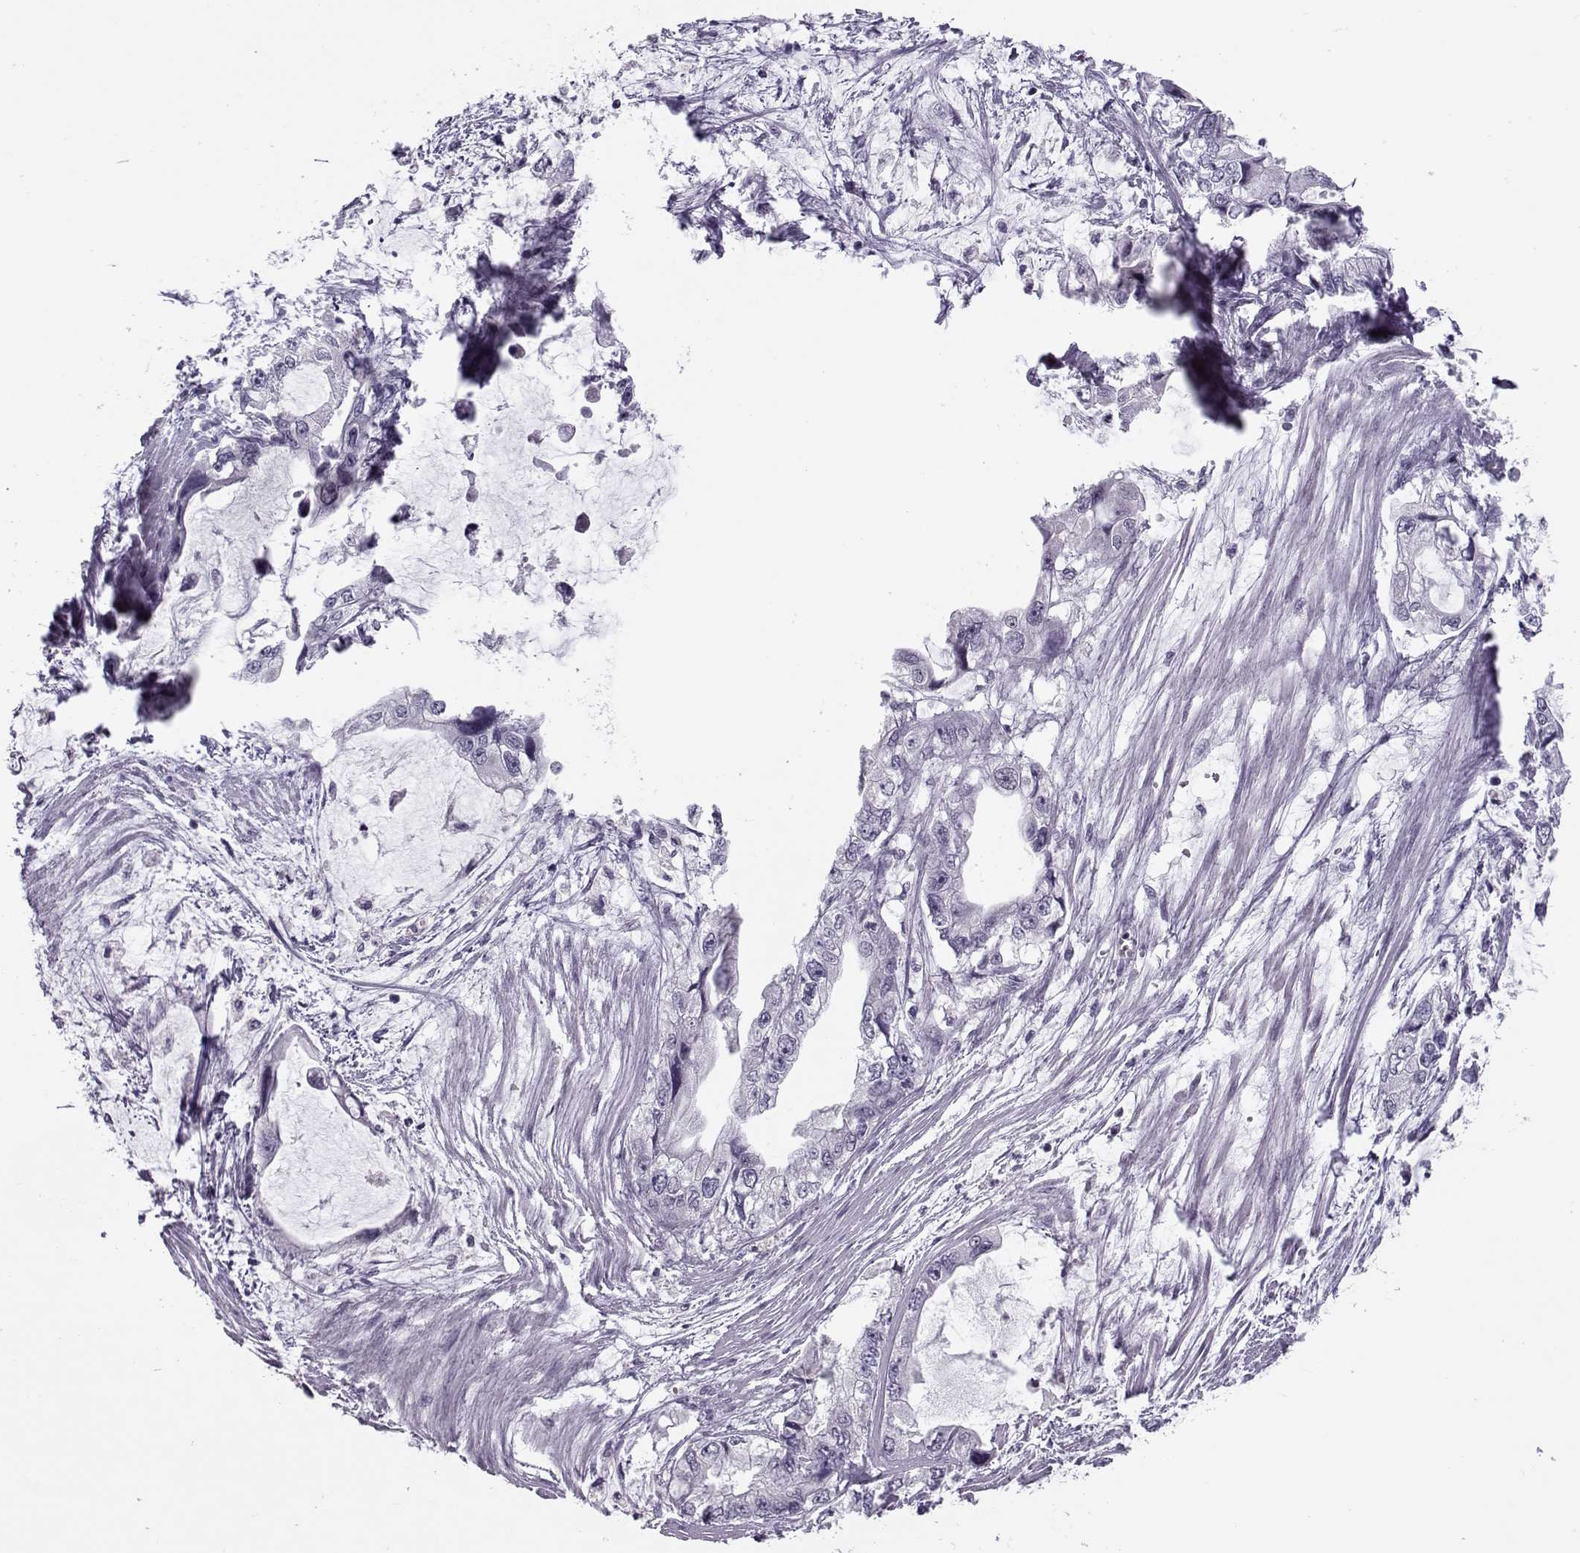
{"staining": {"intensity": "negative", "quantity": "none", "location": "none"}, "tissue": "stomach cancer", "cell_type": "Tumor cells", "image_type": "cancer", "snomed": [{"axis": "morphology", "description": "Adenocarcinoma, NOS"}, {"axis": "topography", "description": "Pancreas"}, {"axis": "topography", "description": "Stomach, upper"}, {"axis": "topography", "description": "Stomach"}], "caption": "Immunohistochemistry of human stomach cancer (adenocarcinoma) demonstrates no positivity in tumor cells.", "gene": "ASRGL1", "patient": {"sex": "male", "age": 77}}